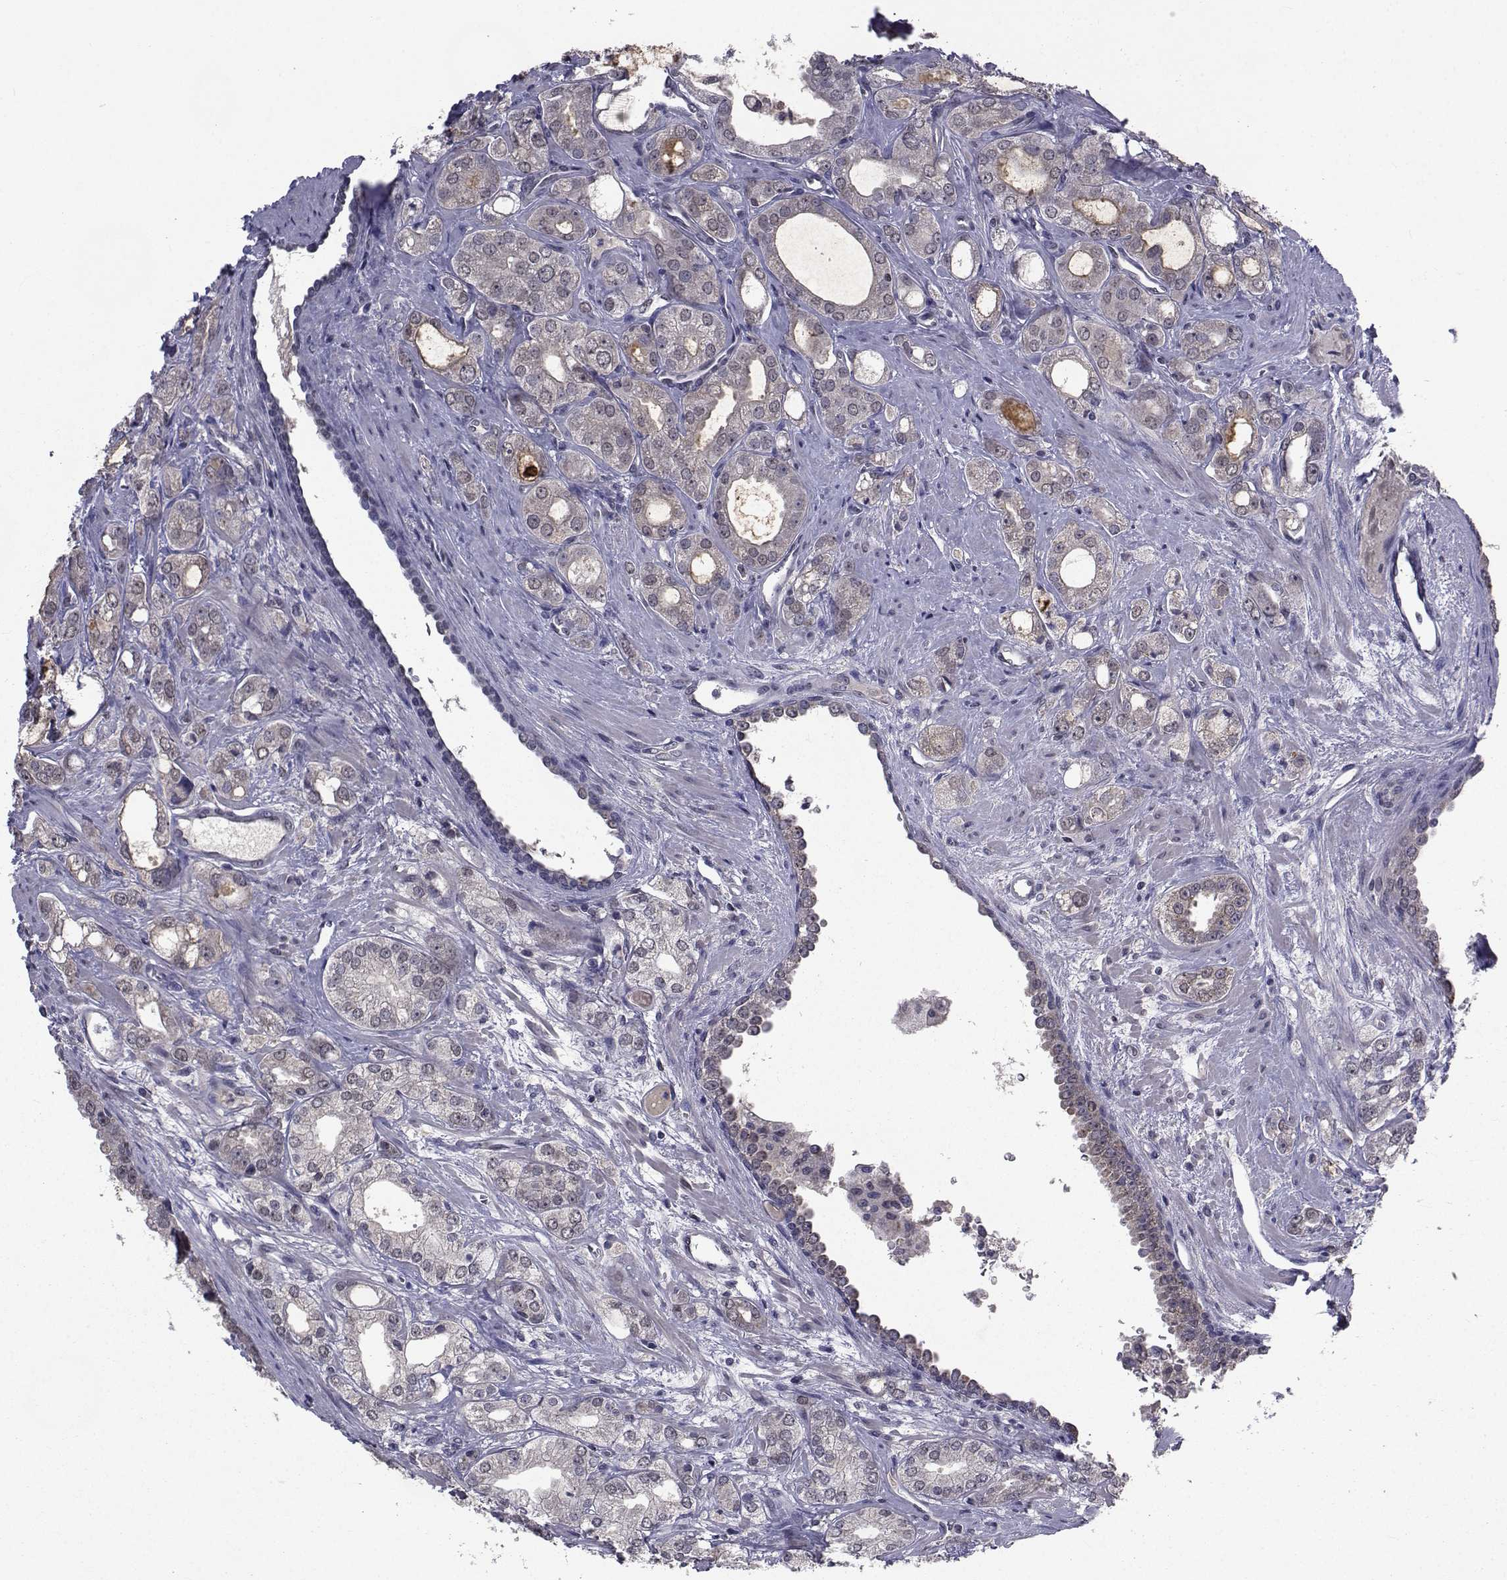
{"staining": {"intensity": "weak", "quantity": "<25%", "location": "cytoplasmic/membranous"}, "tissue": "prostate cancer", "cell_type": "Tumor cells", "image_type": "cancer", "snomed": [{"axis": "morphology", "description": "Adenocarcinoma, NOS"}, {"axis": "morphology", "description": "Adenocarcinoma, High grade"}, {"axis": "topography", "description": "Prostate"}], "caption": "Micrograph shows no significant protein staining in tumor cells of prostate cancer.", "gene": "CYP2S1", "patient": {"sex": "male", "age": 70}}